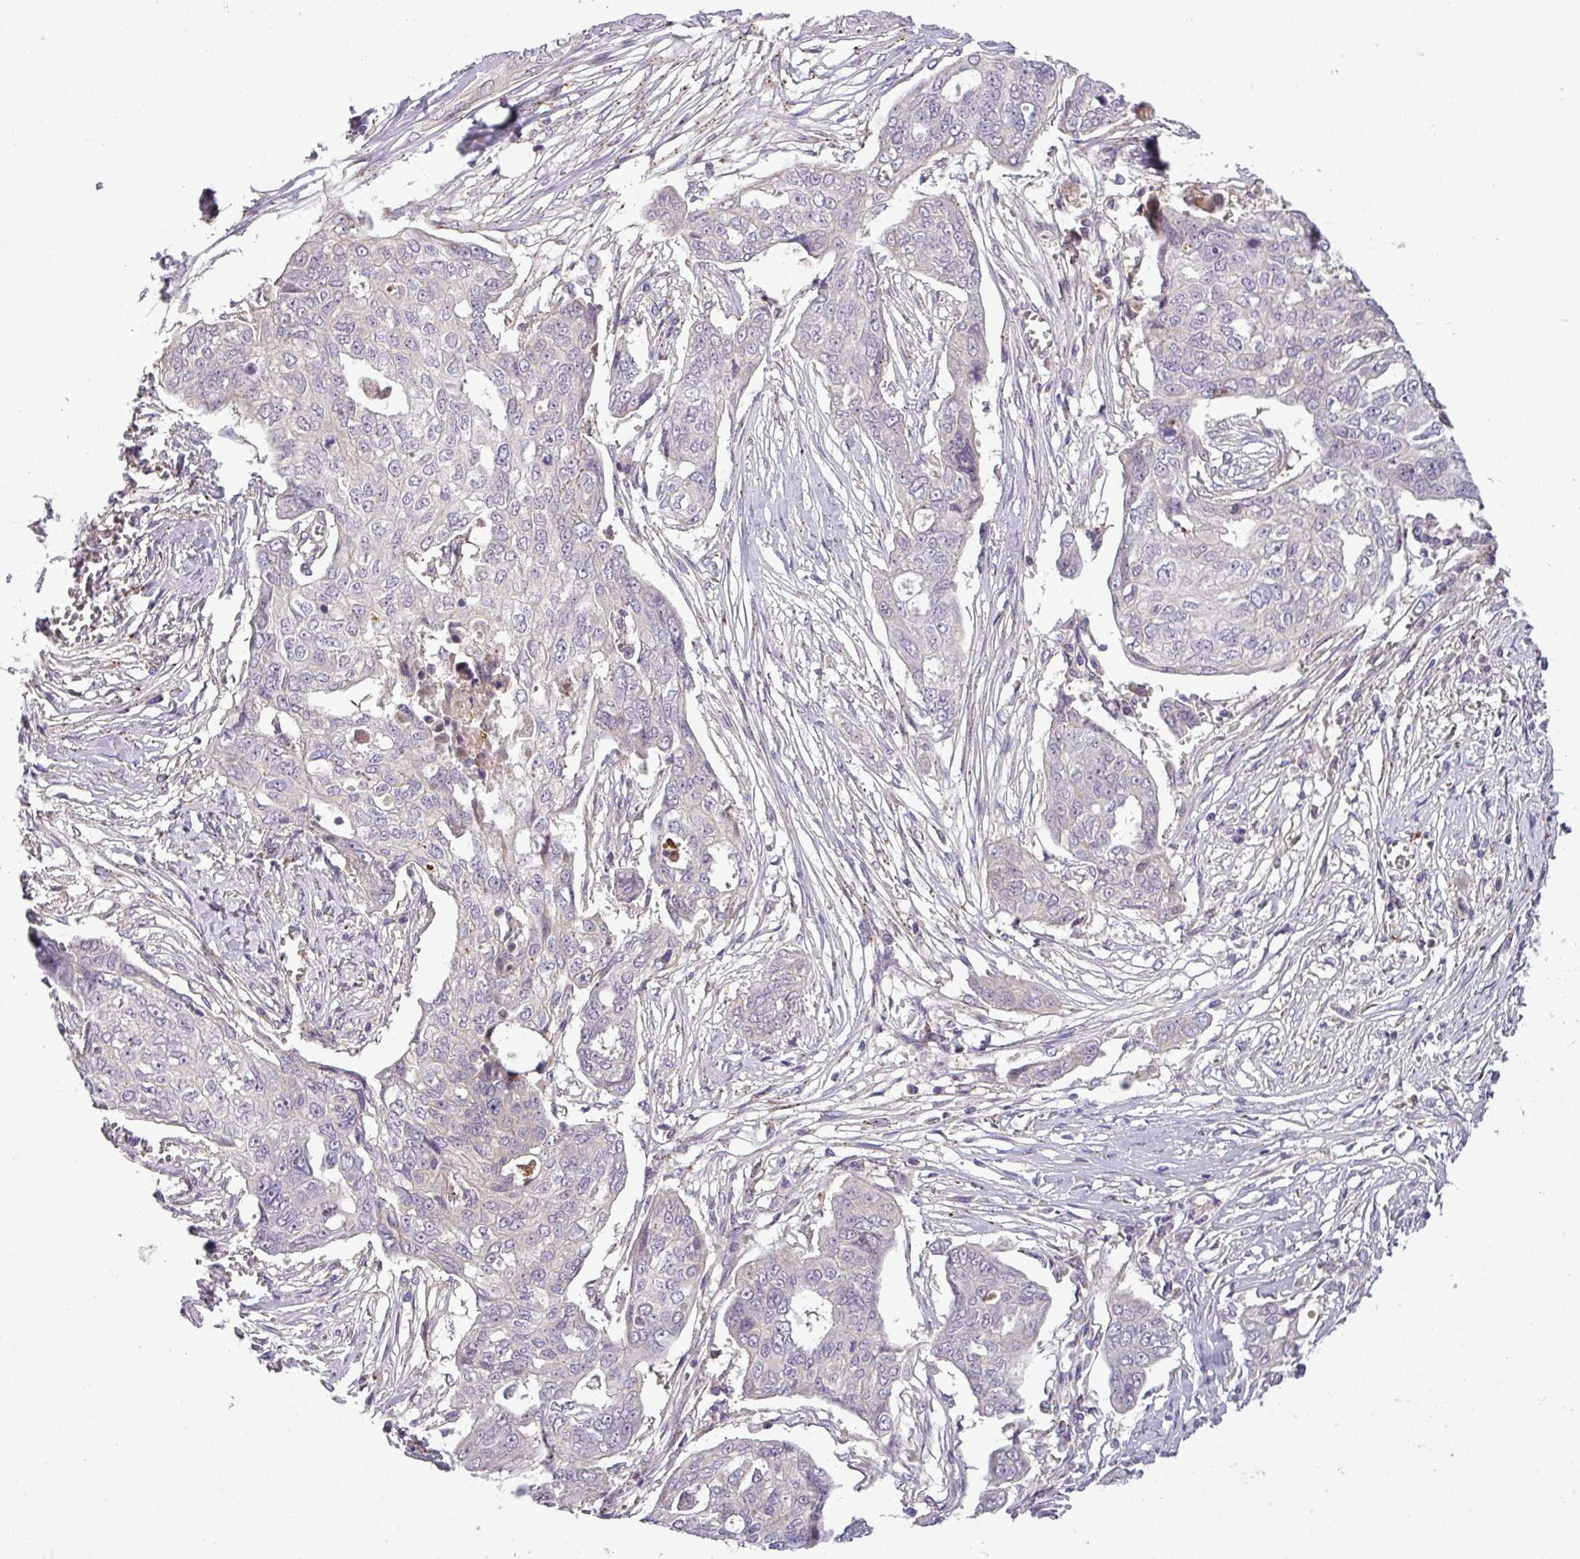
{"staining": {"intensity": "negative", "quantity": "none", "location": "none"}, "tissue": "ovarian cancer", "cell_type": "Tumor cells", "image_type": "cancer", "snomed": [{"axis": "morphology", "description": "Carcinoma, endometroid"}, {"axis": "topography", "description": "Ovary"}], "caption": "Protein analysis of ovarian cancer demonstrates no significant expression in tumor cells.", "gene": "ZNF35", "patient": {"sex": "female", "age": 70}}